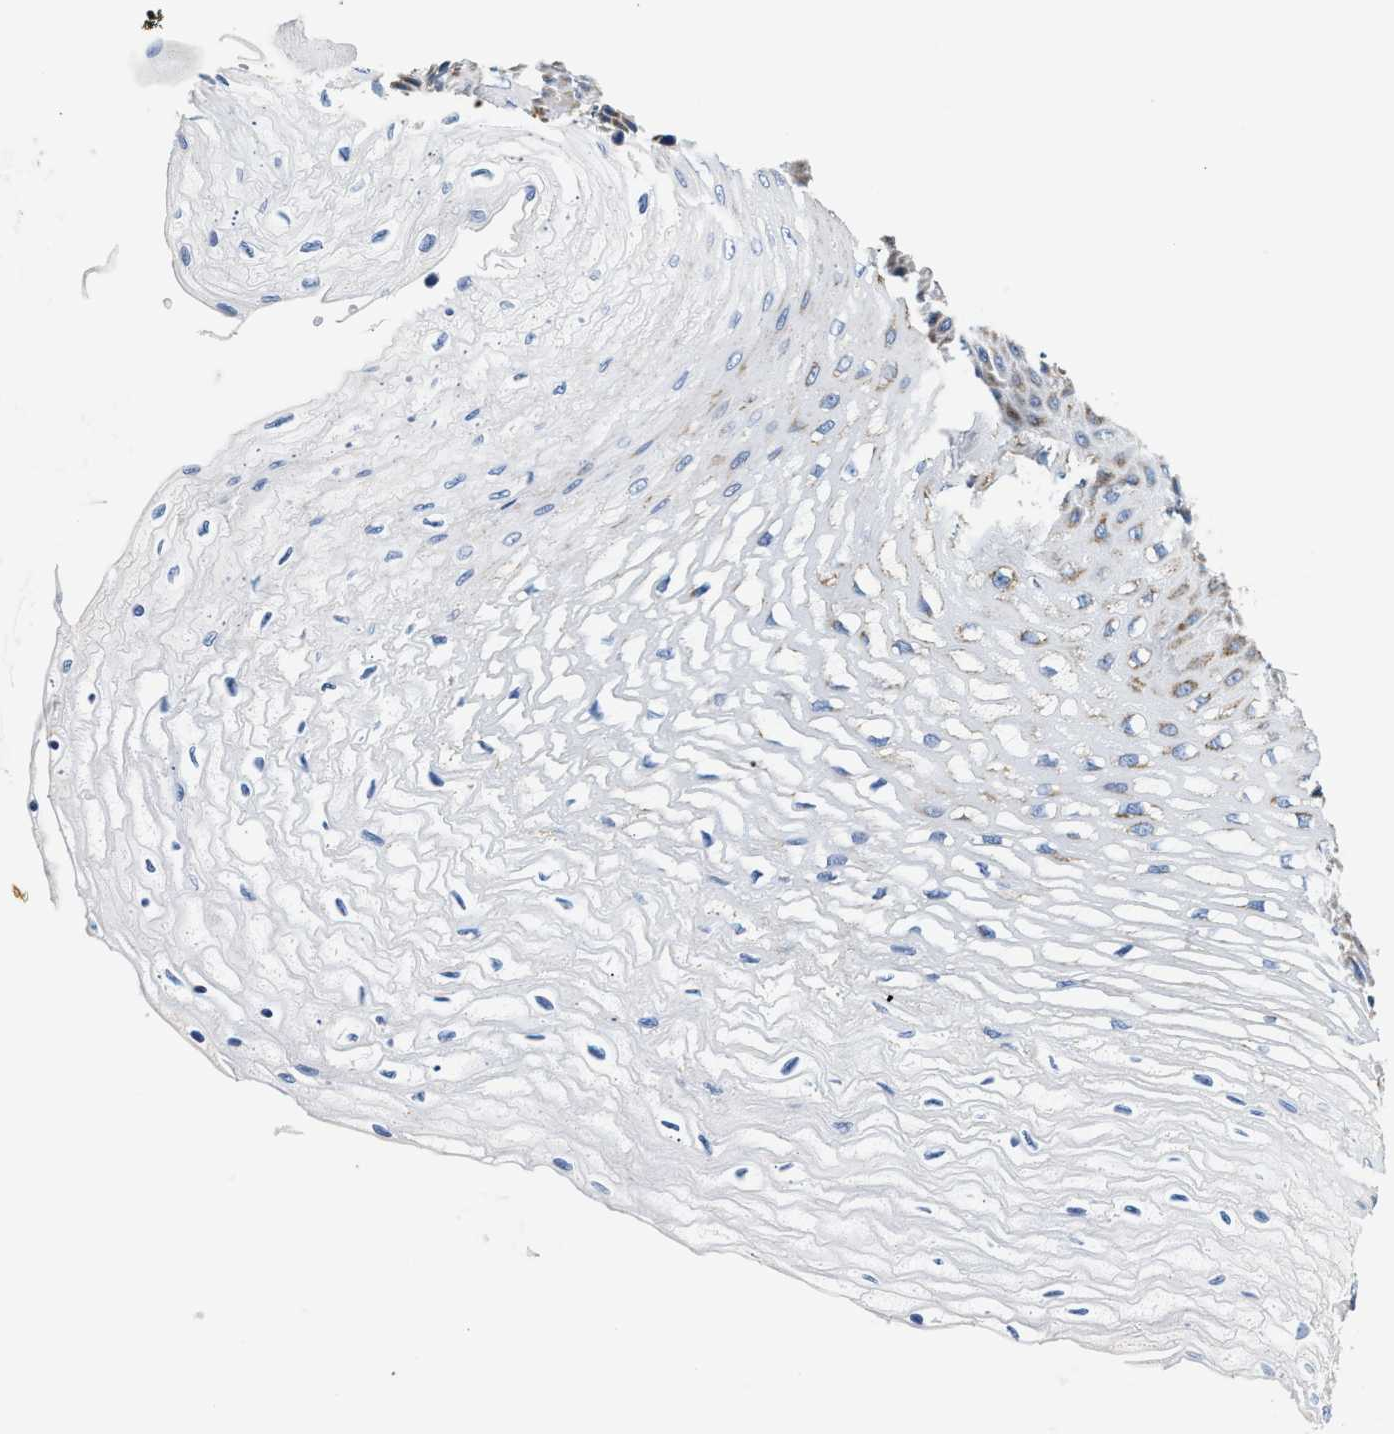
{"staining": {"intensity": "weak", "quantity": "25%-75%", "location": "cytoplasmic/membranous"}, "tissue": "esophagus", "cell_type": "Squamous epithelial cells", "image_type": "normal", "snomed": [{"axis": "morphology", "description": "Normal tissue, NOS"}, {"axis": "topography", "description": "Esophagus"}], "caption": "Esophagus stained with a brown dye shows weak cytoplasmic/membranous positive expression in approximately 25%-75% of squamous epithelial cells.", "gene": "ACADVL", "patient": {"sex": "female", "age": 72}}